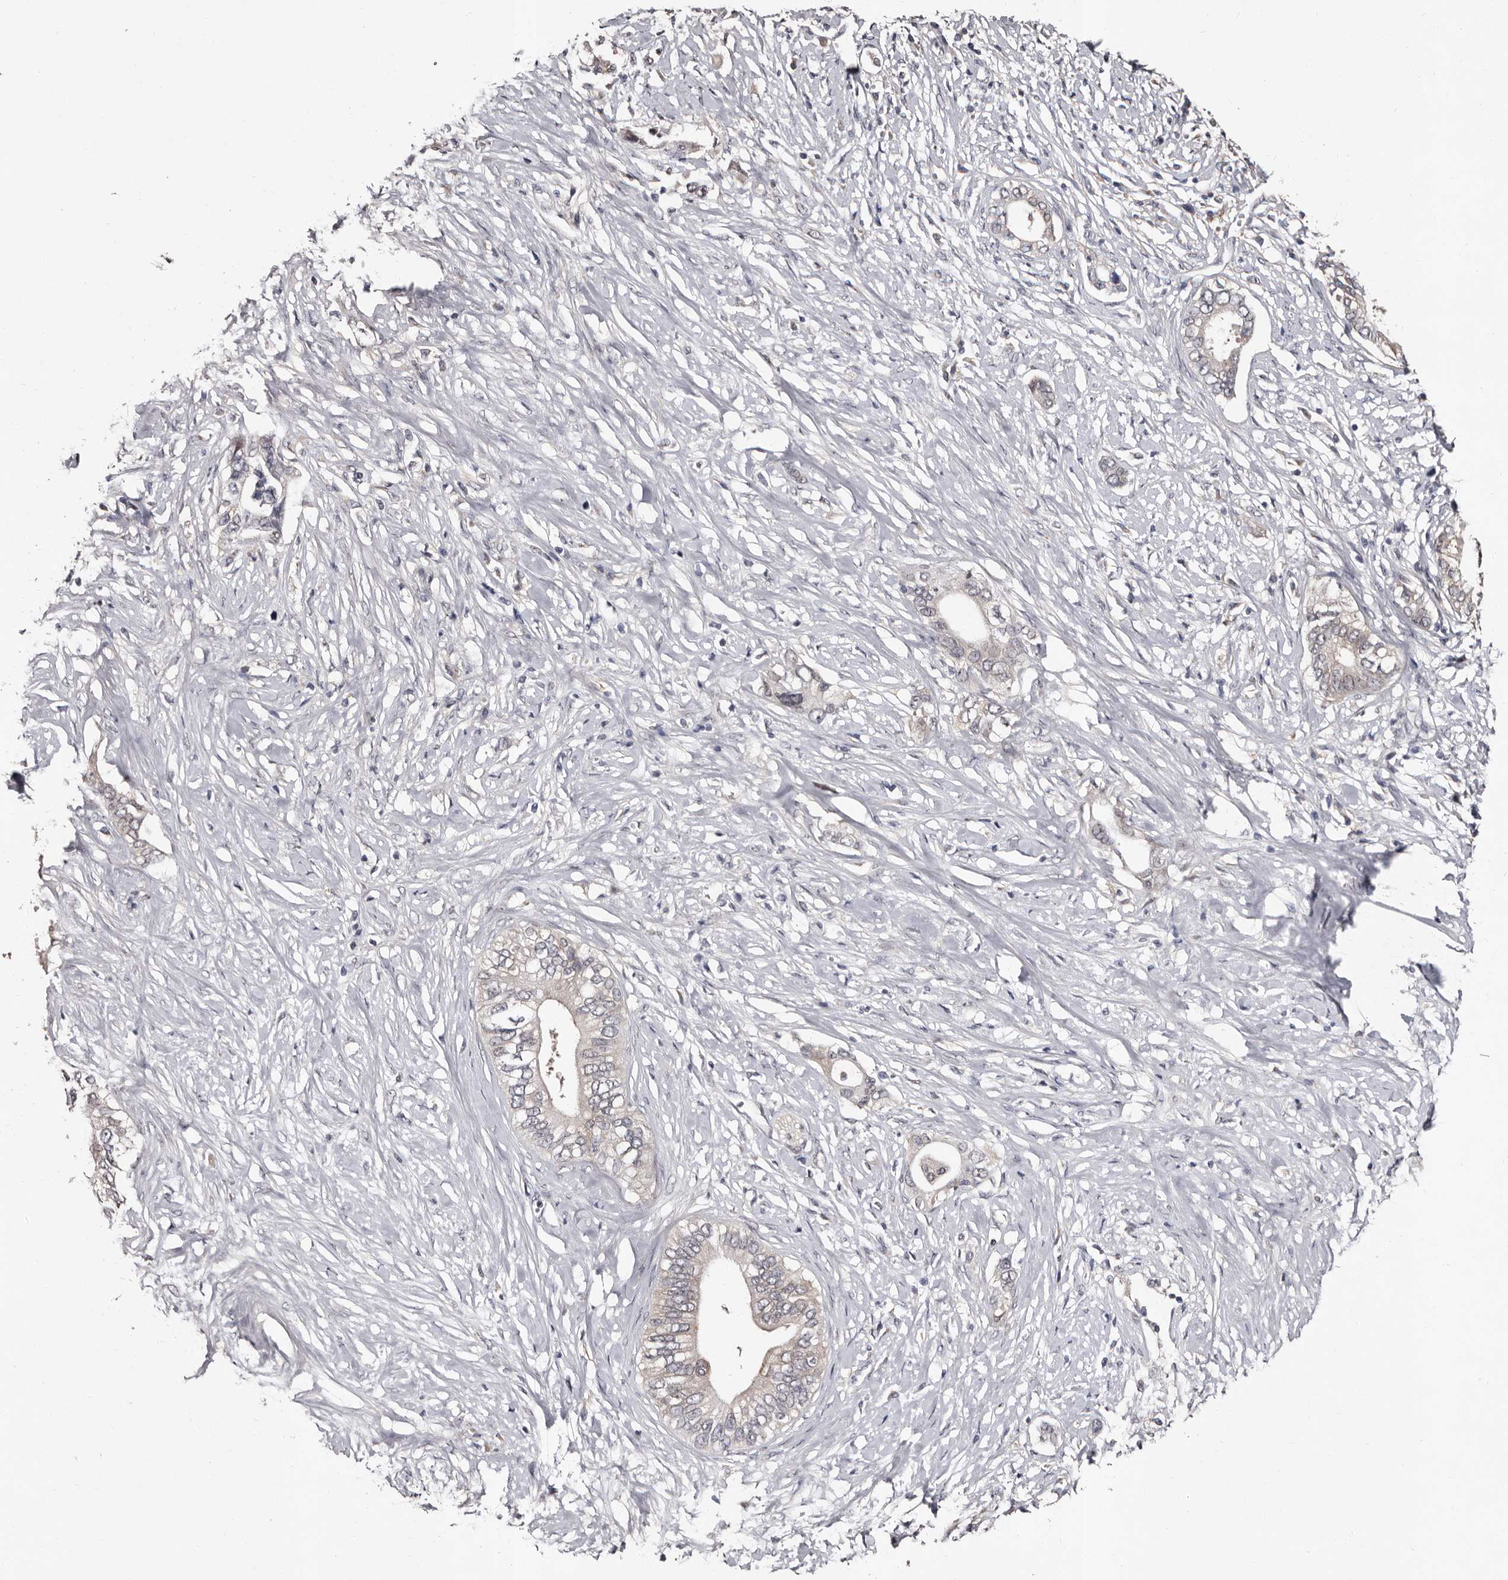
{"staining": {"intensity": "weak", "quantity": "<25%", "location": "cytoplasmic/membranous"}, "tissue": "pancreatic cancer", "cell_type": "Tumor cells", "image_type": "cancer", "snomed": [{"axis": "morphology", "description": "Normal tissue, NOS"}, {"axis": "morphology", "description": "Adenocarcinoma, NOS"}, {"axis": "topography", "description": "Pancreas"}, {"axis": "topography", "description": "Peripheral nerve tissue"}], "caption": "Immunohistochemical staining of pancreatic cancer (adenocarcinoma) reveals no significant expression in tumor cells.", "gene": "FAM91A1", "patient": {"sex": "male", "age": 59}}